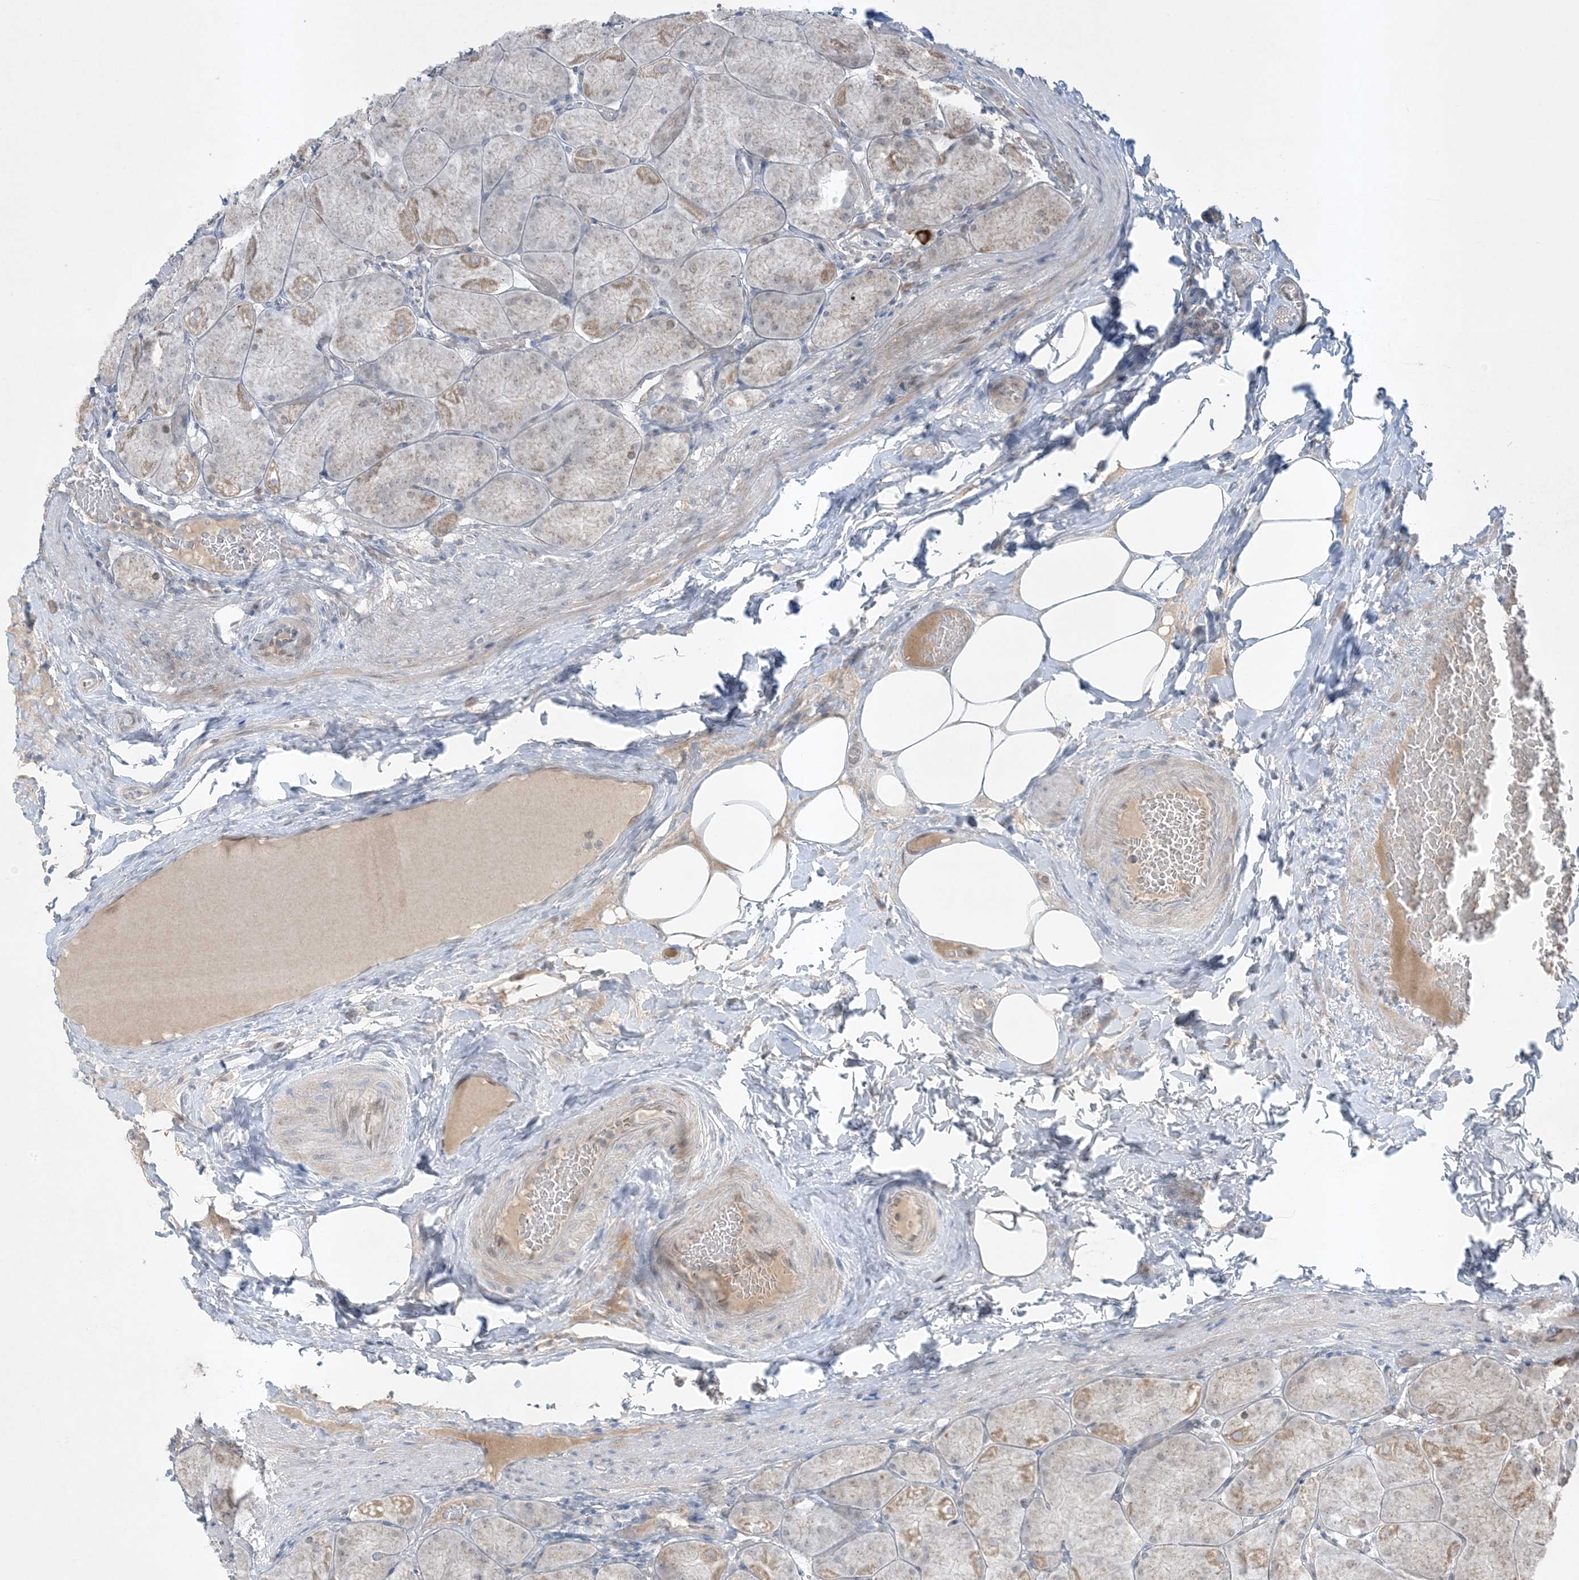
{"staining": {"intensity": "weak", "quantity": "<25%", "location": "cytoplasmic/membranous"}, "tissue": "stomach", "cell_type": "Glandular cells", "image_type": "normal", "snomed": [{"axis": "morphology", "description": "Normal tissue, NOS"}, {"axis": "topography", "description": "Stomach, upper"}], "caption": "Protein analysis of benign stomach displays no significant expression in glandular cells.", "gene": "FNDC1", "patient": {"sex": "female", "age": 56}}